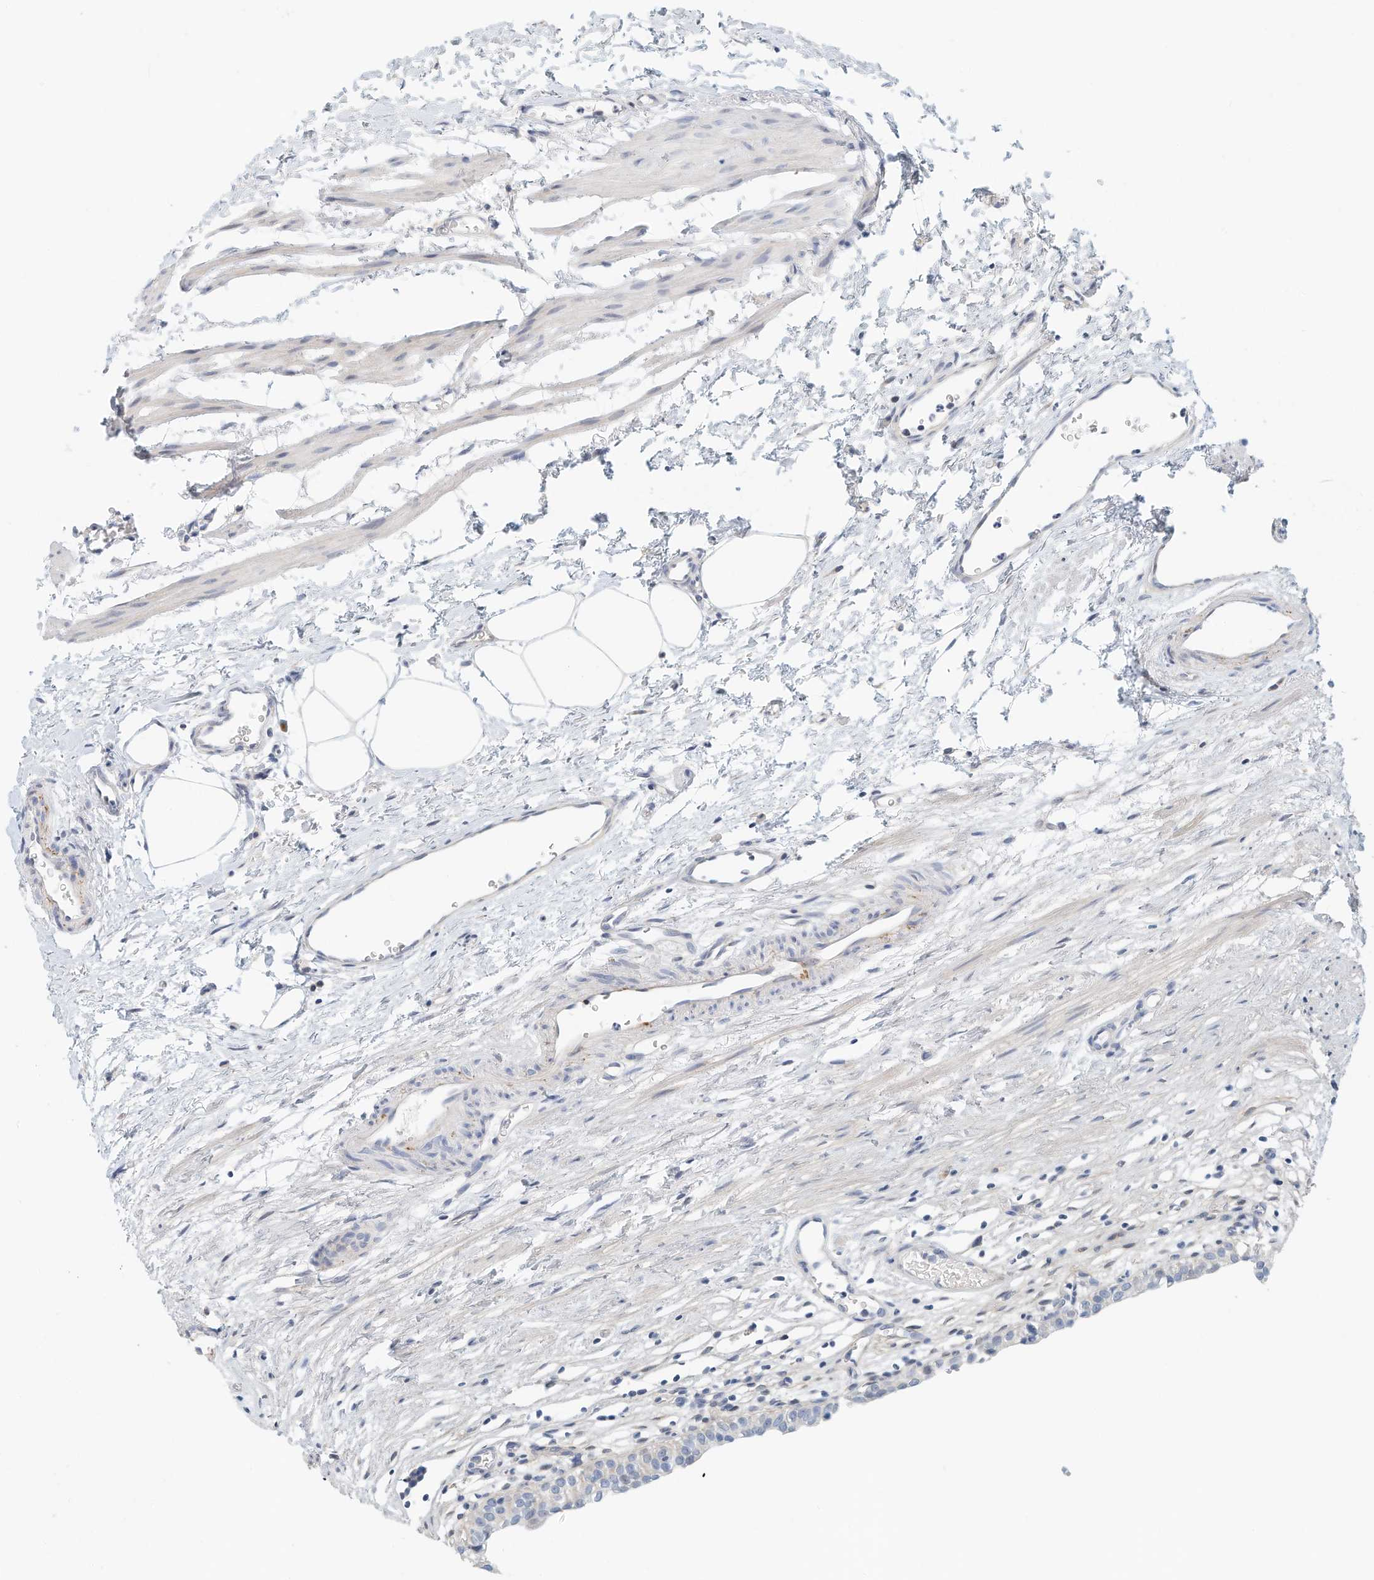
{"staining": {"intensity": "negative", "quantity": "none", "location": "none"}, "tissue": "urinary bladder", "cell_type": "Urothelial cells", "image_type": "normal", "snomed": [{"axis": "morphology", "description": "Normal tissue, NOS"}, {"axis": "morphology", "description": "Urothelial carcinoma, High grade"}, {"axis": "topography", "description": "Urinary bladder"}], "caption": "The immunohistochemistry (IHC) histopathology image has no significant staining in urothelial cells of urinary bladder.", "gene": "ARHGAP28", "patient": {"sex": "female", "age": 60}}